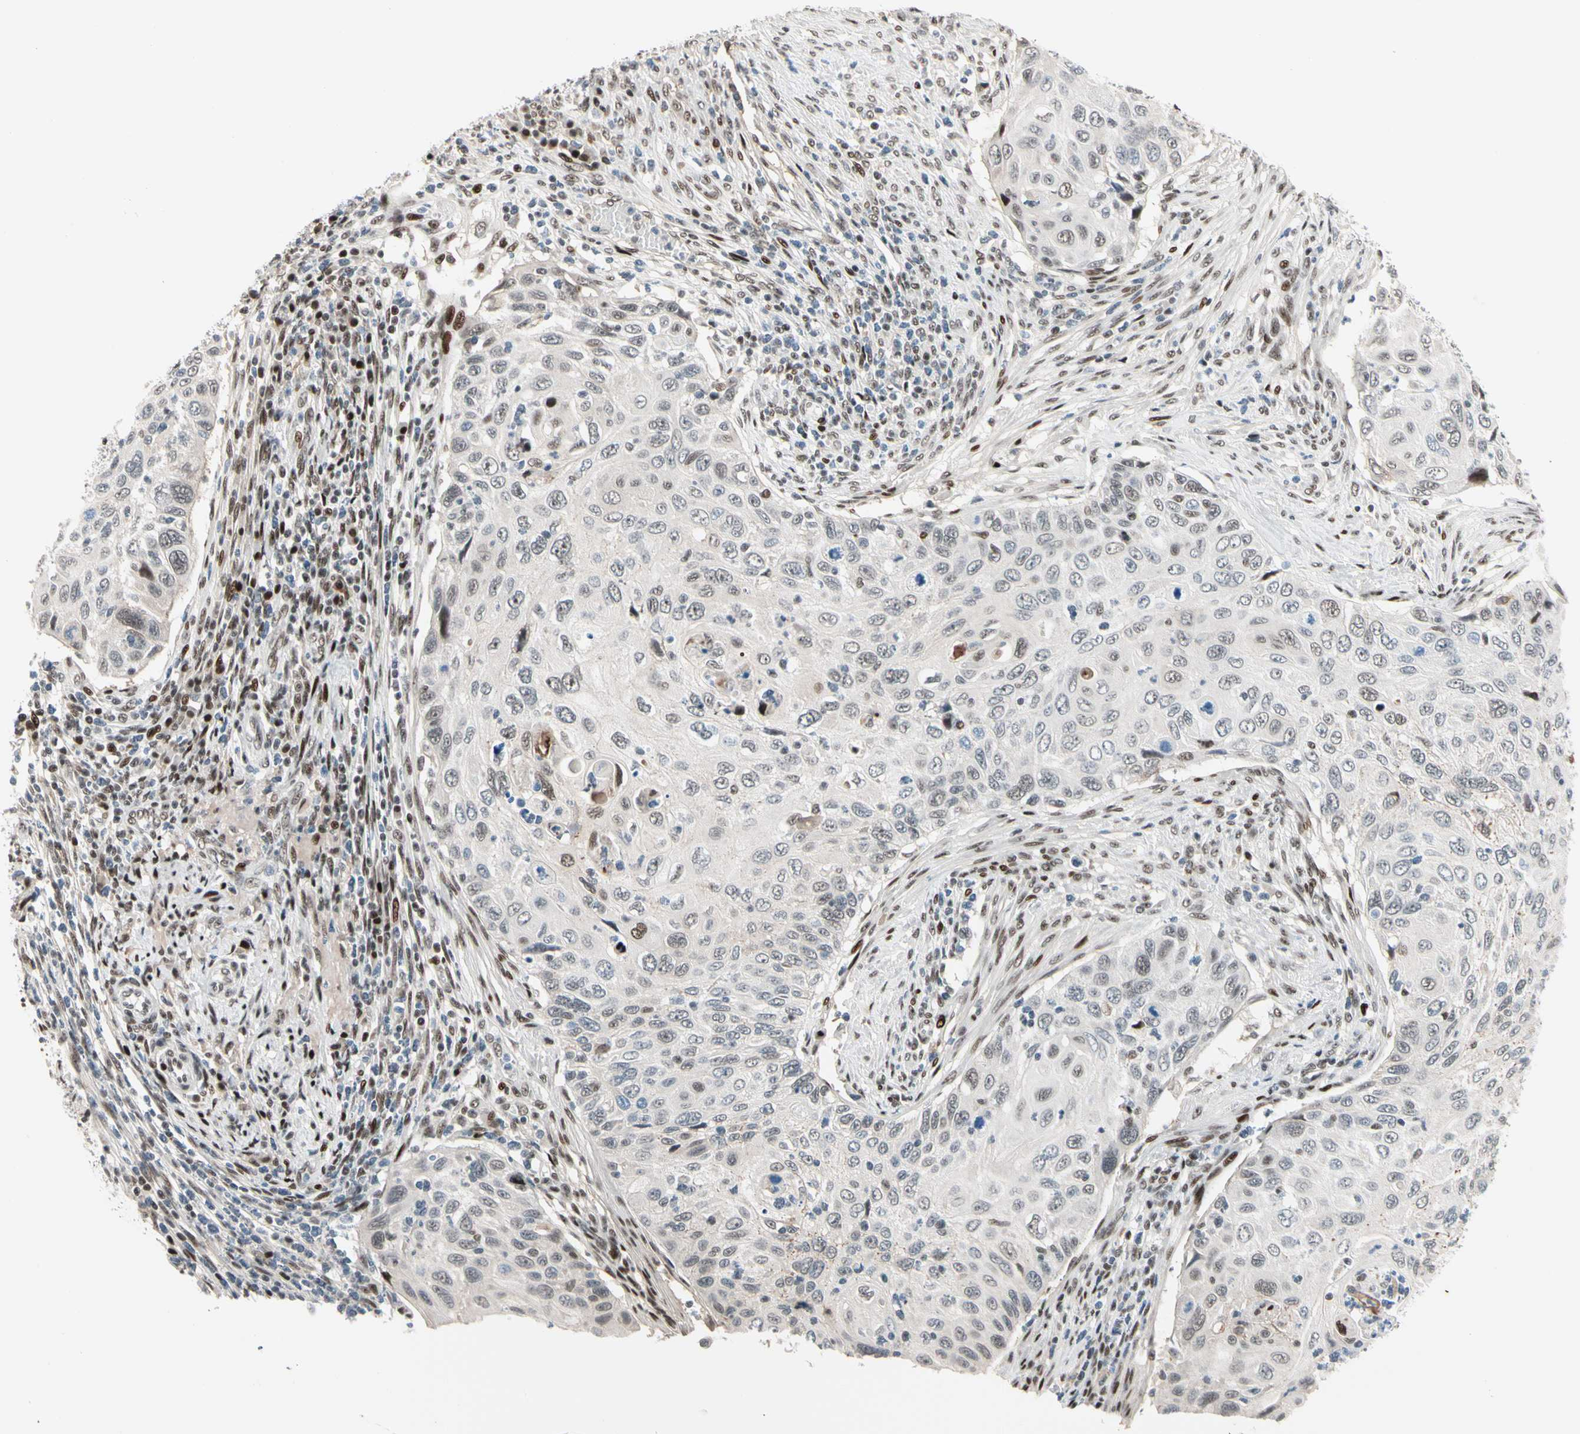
{"staining": {"intensity": "weak", "quantity": "25%-75%", "location": "nuclear"}, "tissue": "cervical cancer", "cell_type": "Tumor cells", "image_type": "cancer", "snomed": [{"axis": "morphology", "description": "Squamous cell carcinoma, NOS"}, {"axis": "topography", "description": "Cervix"}], "caption": "Immunohistochemical staining of human cervical cancer displays low levels of weak nuclear expression in about 25%-75% of tumor cells.", "gene": "FOXO3", "patient": {"sex": "female", "age": 70}}